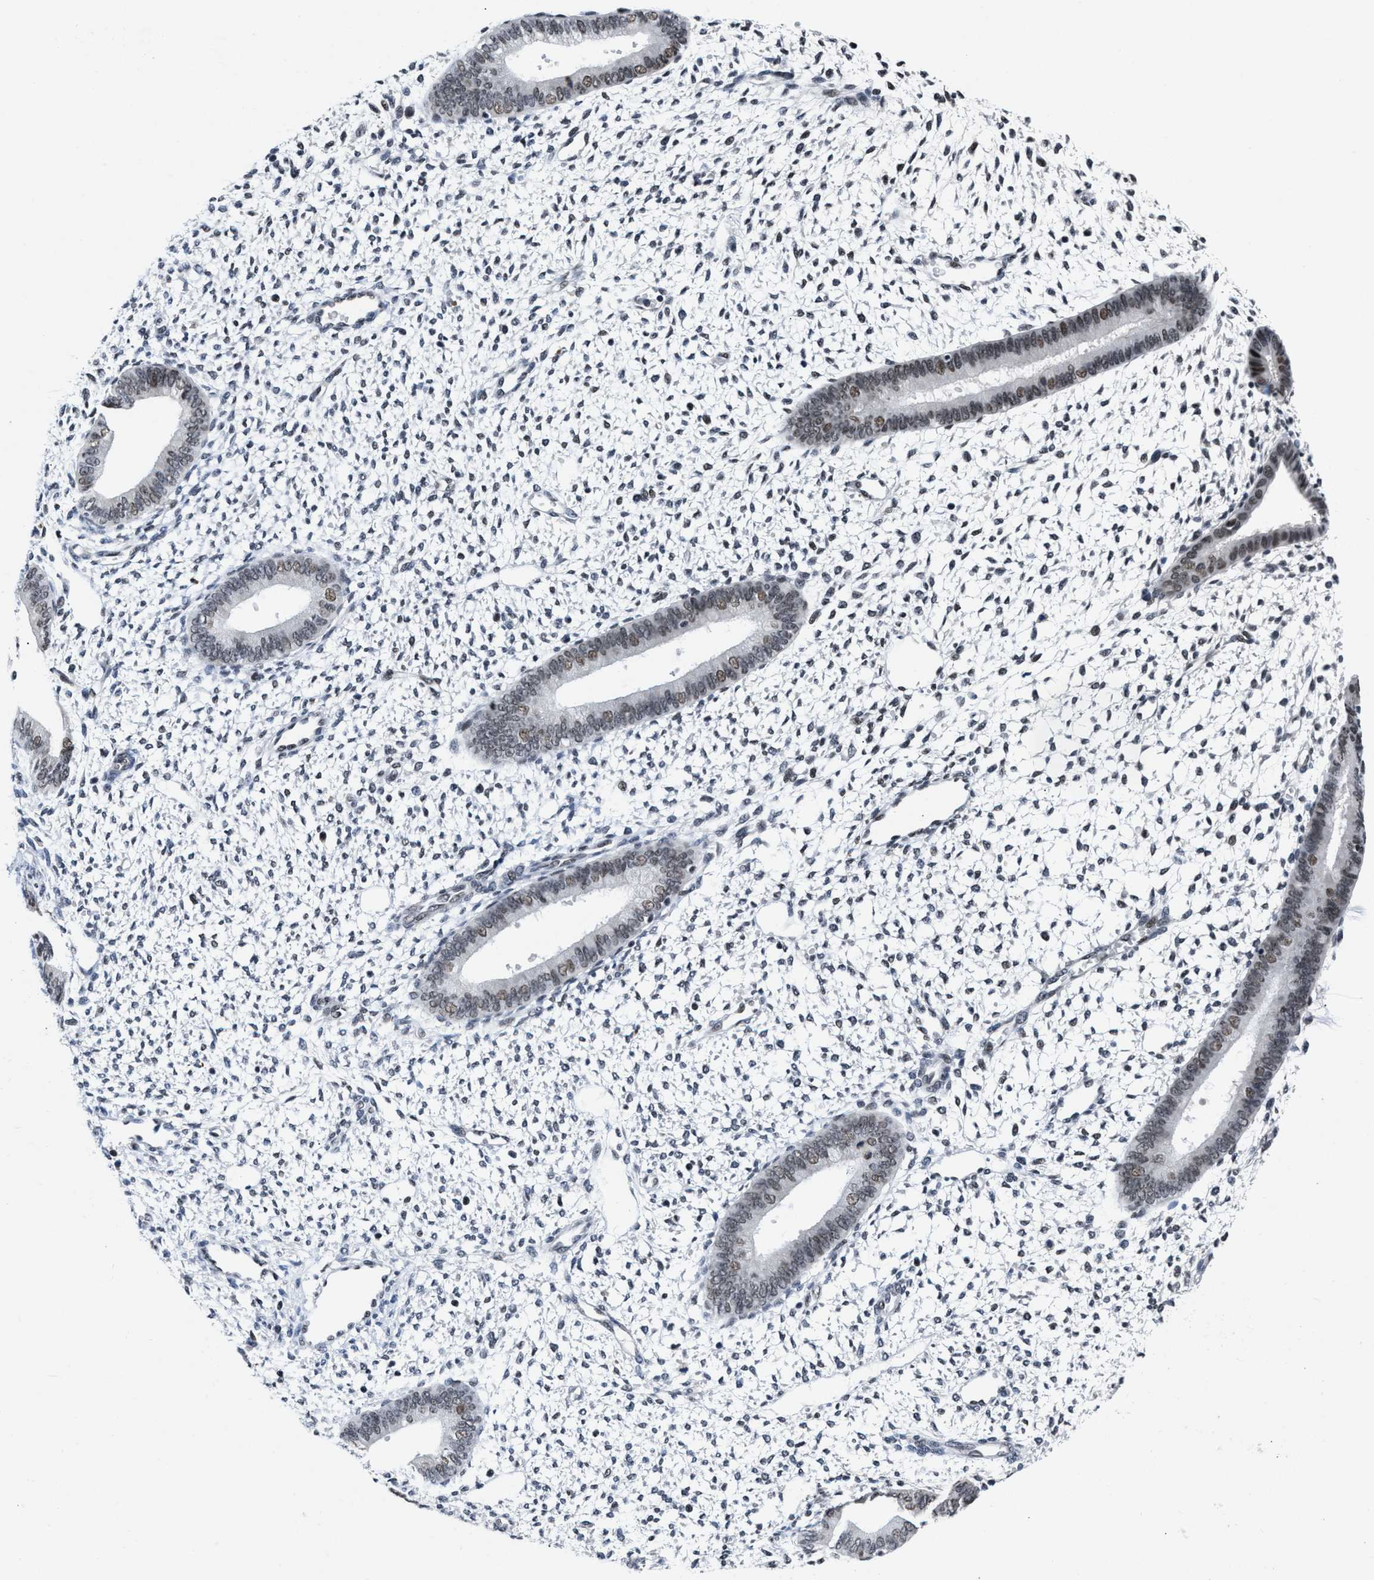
{"staining": {"intensity": "weak", "quantity": "<25%", "location": "nuclear"}, "tissue": "endometrium", "cell_type": "Cells in endometrial stroma", "image_type": "normal", "snomed": [{"axis": "morphology", "description": "Normal tissue, NOS"}, {"axis": "topography", "description": "Endometrium"}], "caption": "There is no significant positivity in cells in endometrial stroma of endometrium. (DAB (3,3'-diaminobenzidine) immunohistochemistry (IHC) with hematoxylin counter stain).", "gene": "WDR81", "patient": {"sex": "female", "age": 46}}